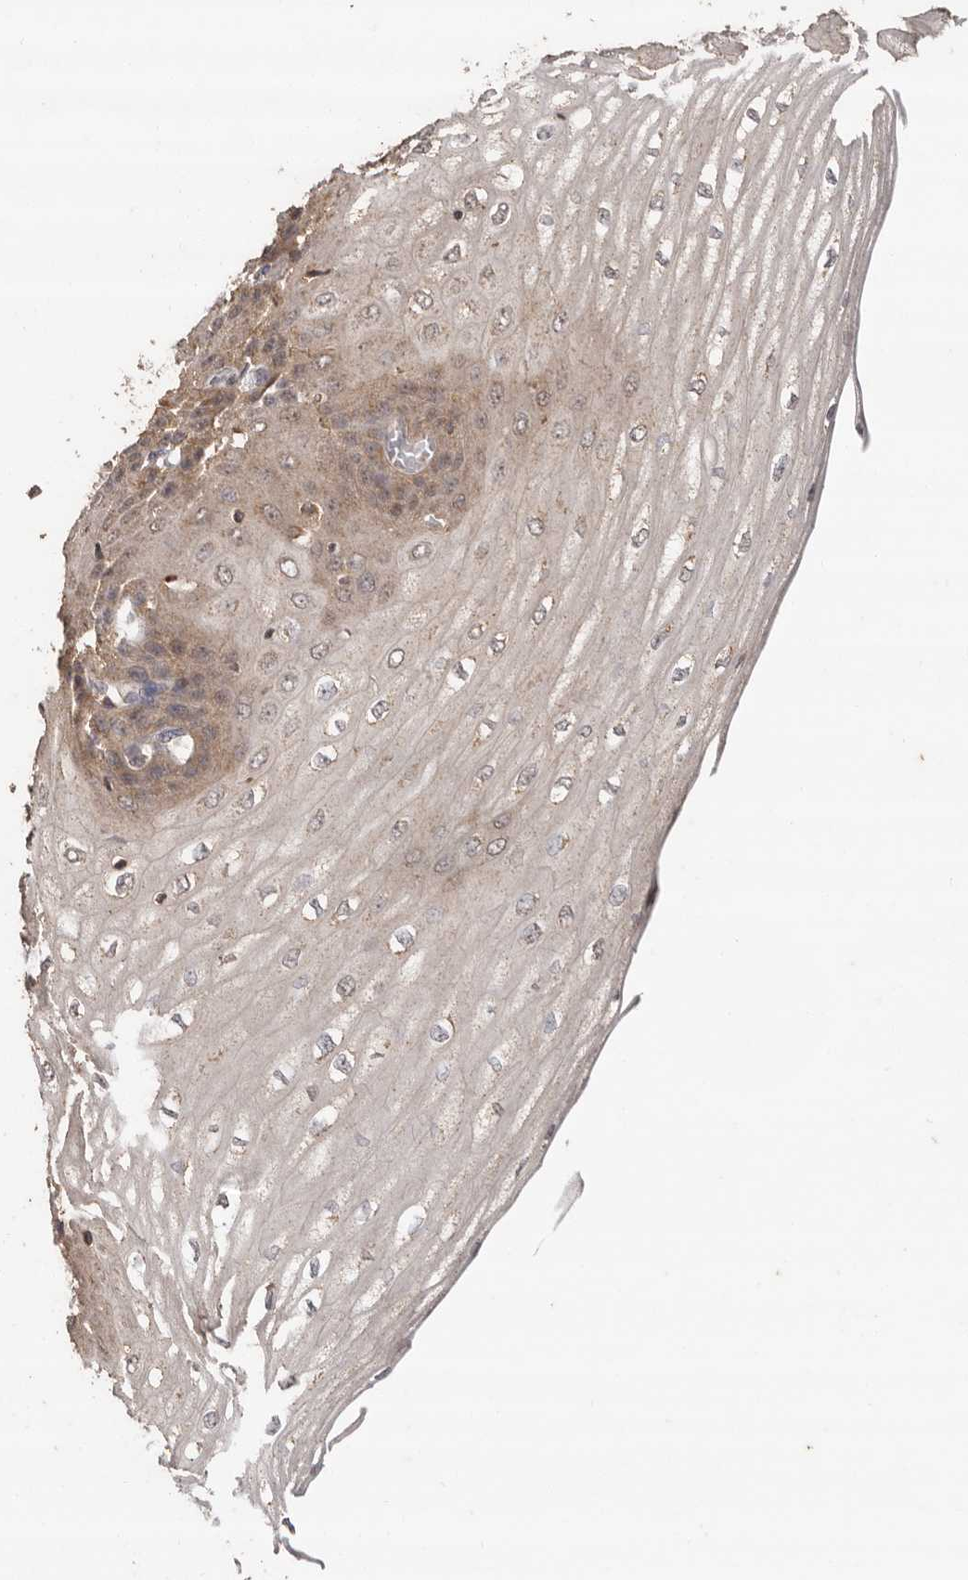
{"staining": {"intensity": "weak", "quantity": "<25%", "location": "cytoplasmic/membranous"}, "tissue": "esophagus", "cell_type": "Squamous epithelial cells", "image_type": "normal", "snomed": [{"axis": "morphology", "description": "Normal tissue, NOS"}, {"axis": "topography", "description": "Esophagus"}], "caption": "Squamous epithelial cells show no significant positivity in unremarkable esophagus. (DAB (3,3'-diaminobenzidine) IHC with hematoxylin counter stain).", "gene": "RWDD1", "patient": {"sex": "male", "age": 60}}